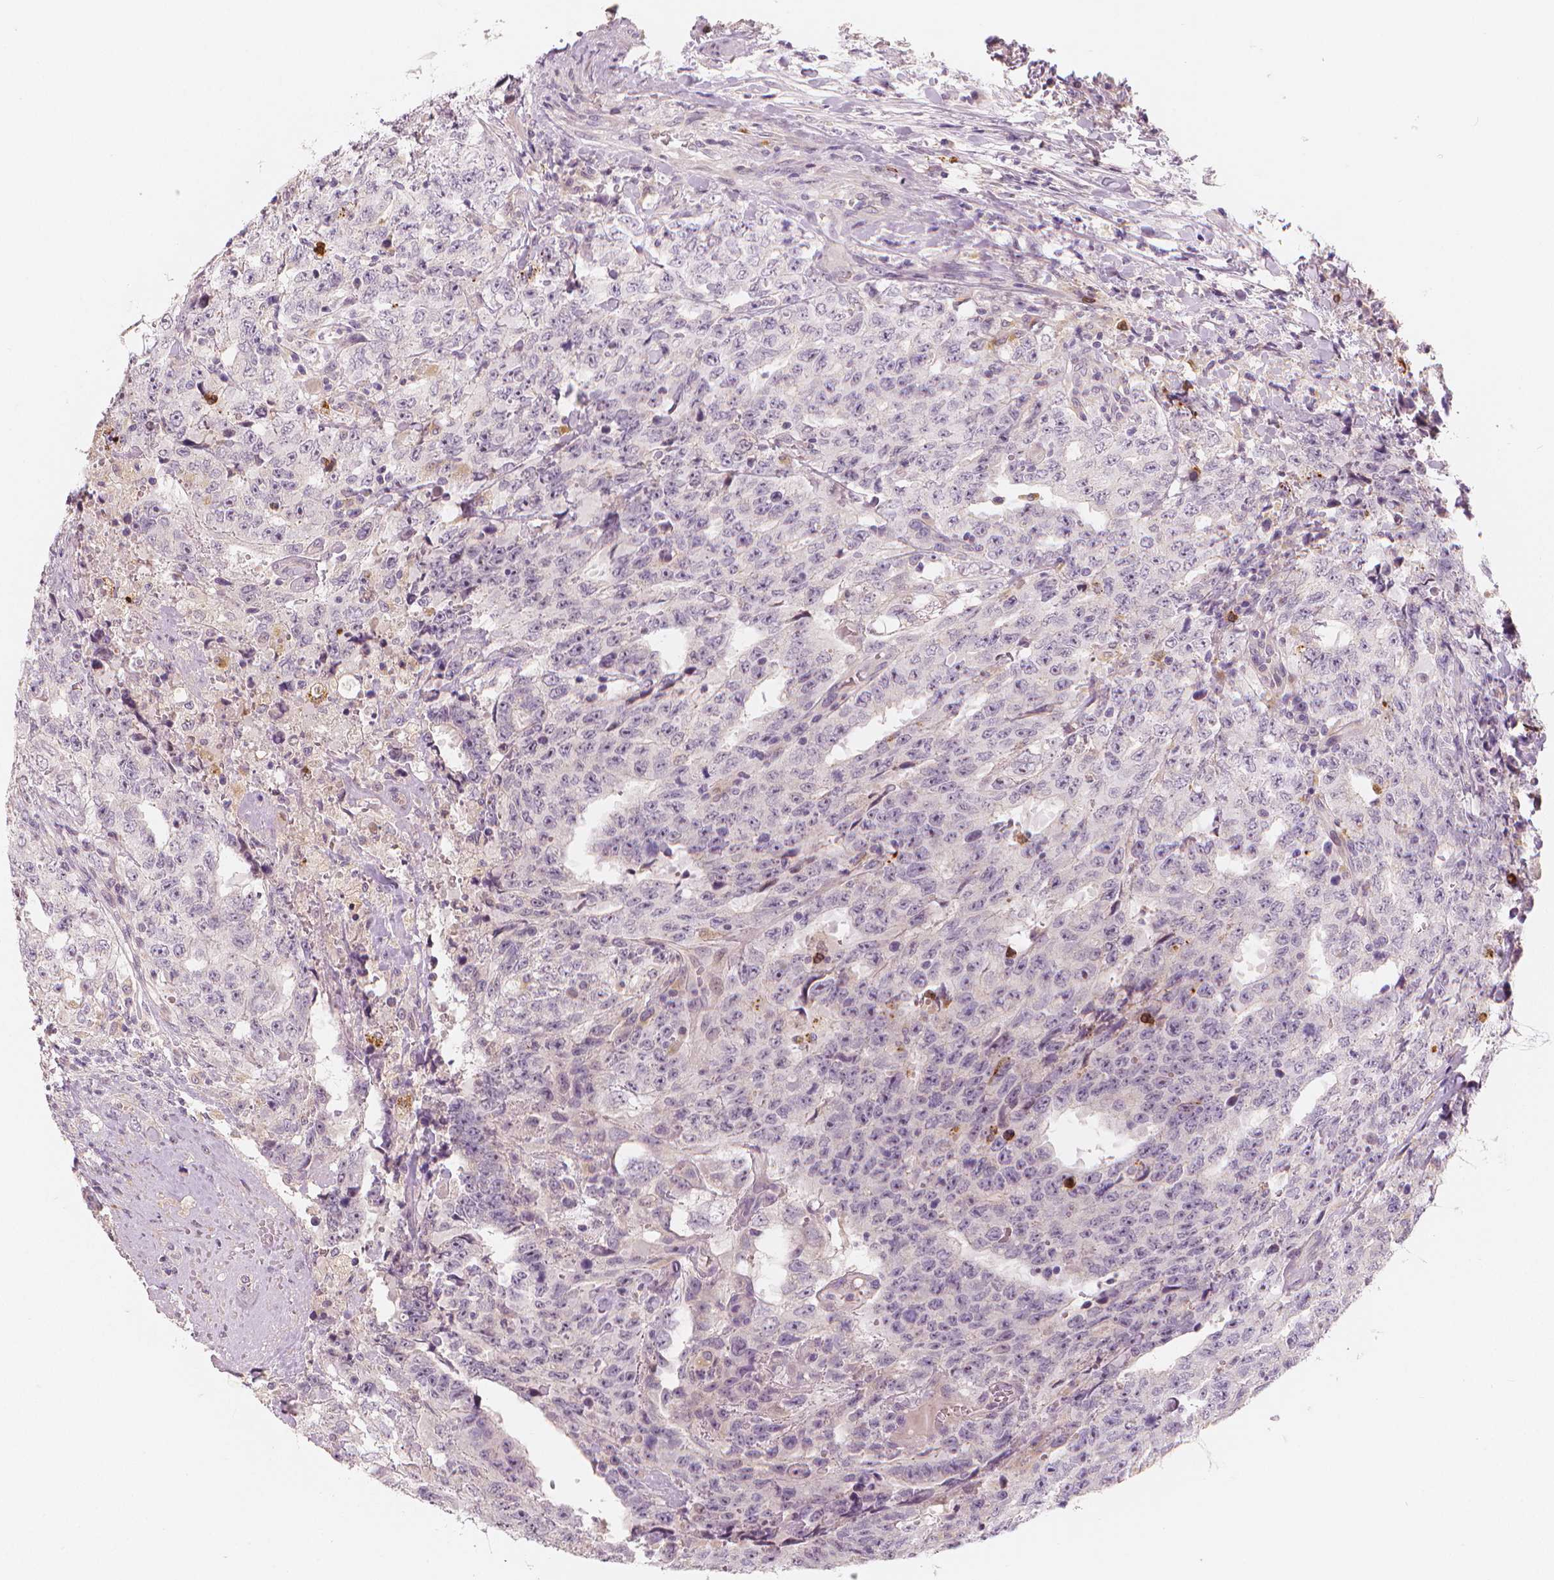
{"staining": {"intensity": "negative", "quantity": "none", "location": "none"}, "tissue": "testis cancer", "cell_type": "Tumor cells", "image_type": "cancer", "snomed": [{"axis": "morphology", "description": "Carcinoma, Embryonal, NOS"}, {"axis": "topography", "description": "Testis"}], "caption": "Testis cancer stained for a protein using immunohistochemistry (IHC) exhibits no expression tumor cells.", "gene": "RNASE7", "patient": {"sex": "male", "age": 24}}